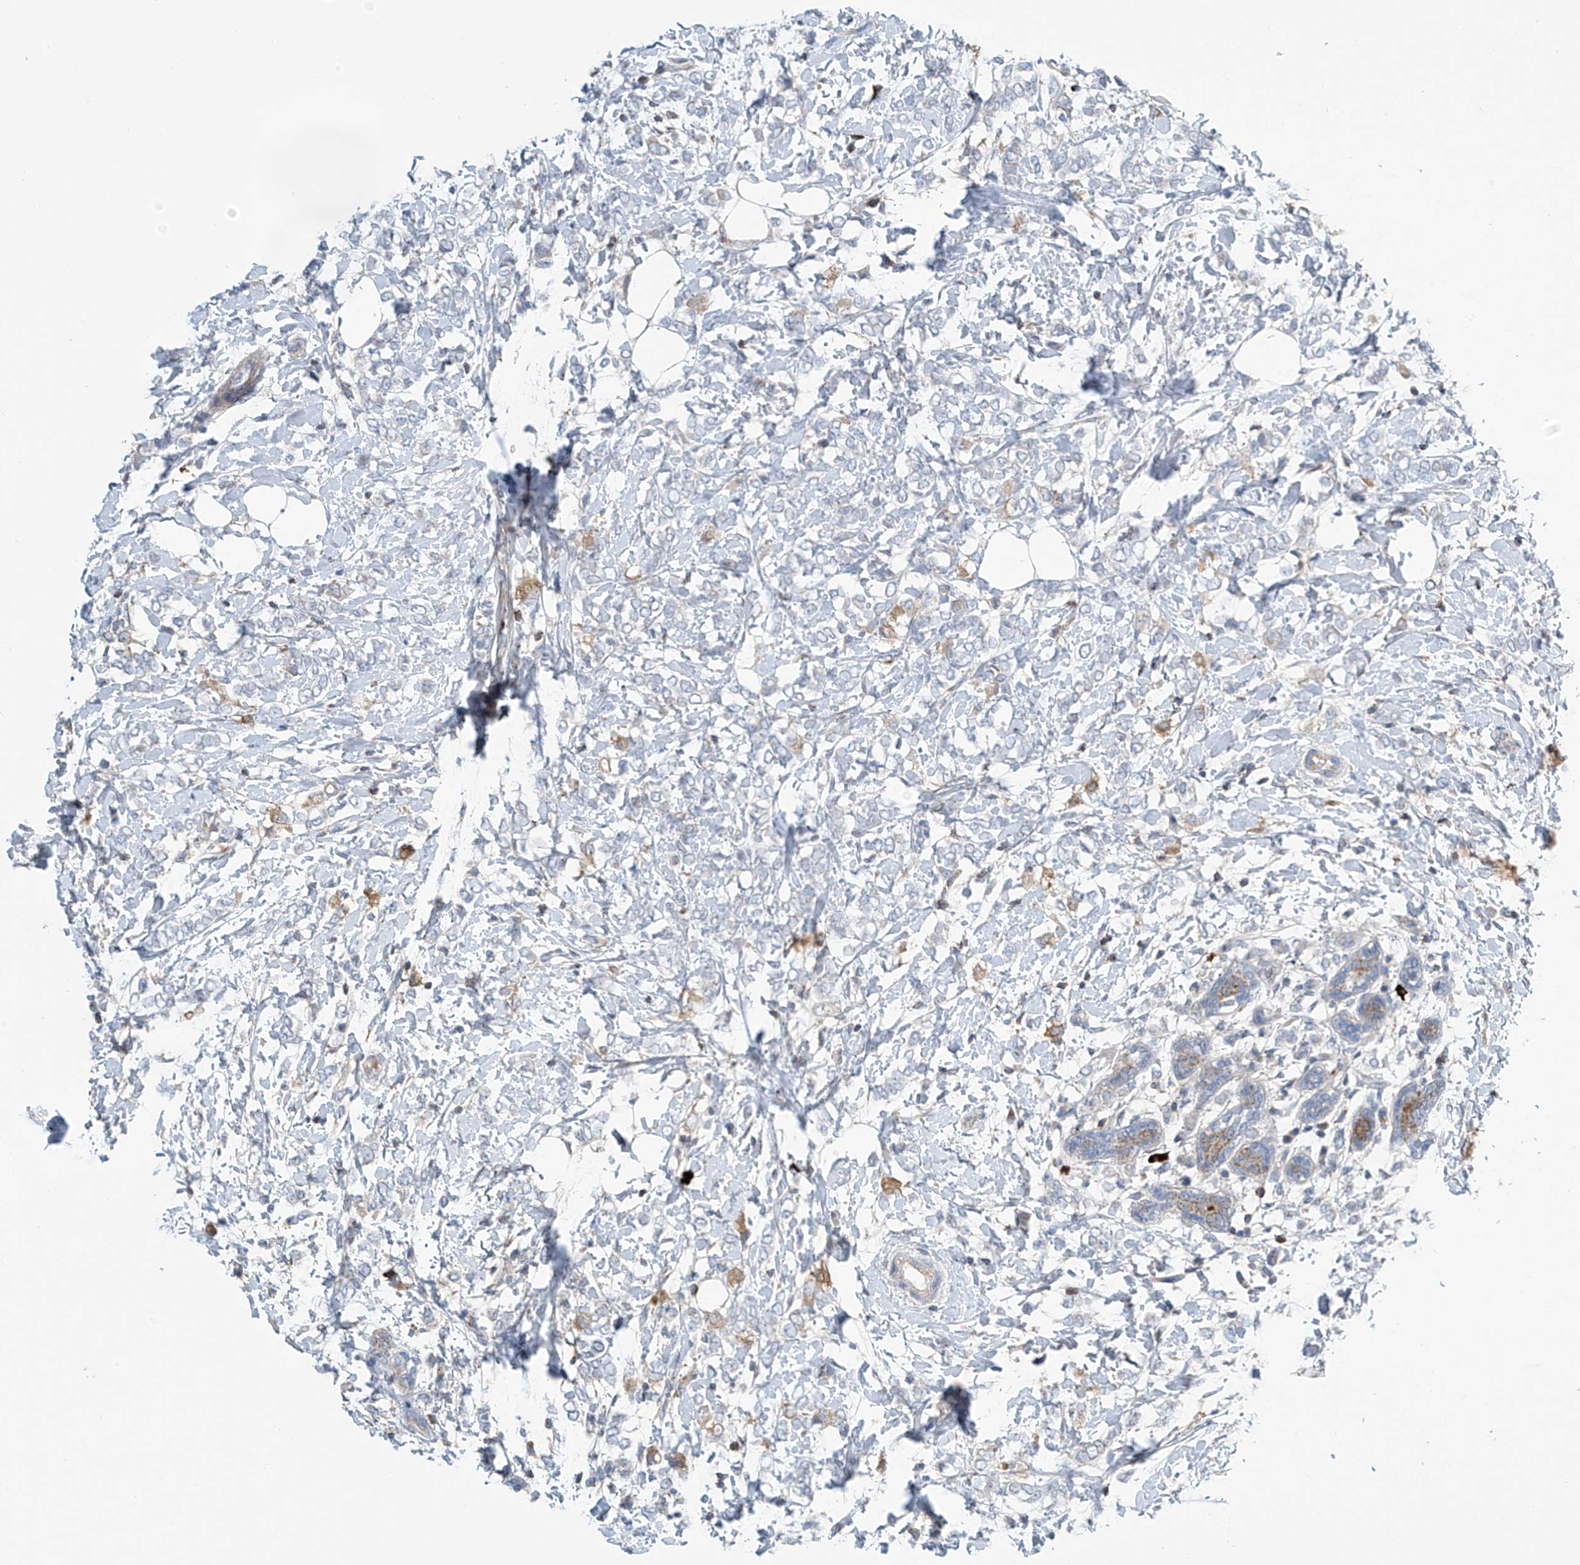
{"staining": {"intensity": "moderate", "quantity": "<25%", "location": "cytoplasmic/membranous"}, "tissue": "breast cancer", "cell_type": "Tumor cells", "image_type": "cancer", "snomed": [{"axis": "morphology", "description": "Normal tissue, NOS"}, {"axis": "morphology", "description": "Lobular carcinoma"}, {"axis": "topography", "description": "Breast"}], "caption": "Protein staining of breast cancer (lobular carcinoma) tissue shows moderate cytoplasmic/membranous expression in approximately <25% of tumor cells. (DAB (3,3'-diaminobenzidine) = brown stain, brightfield microscopy at high magnification).", "gene": "IBA57", "patient": {"sex": "female", "age": 47}}